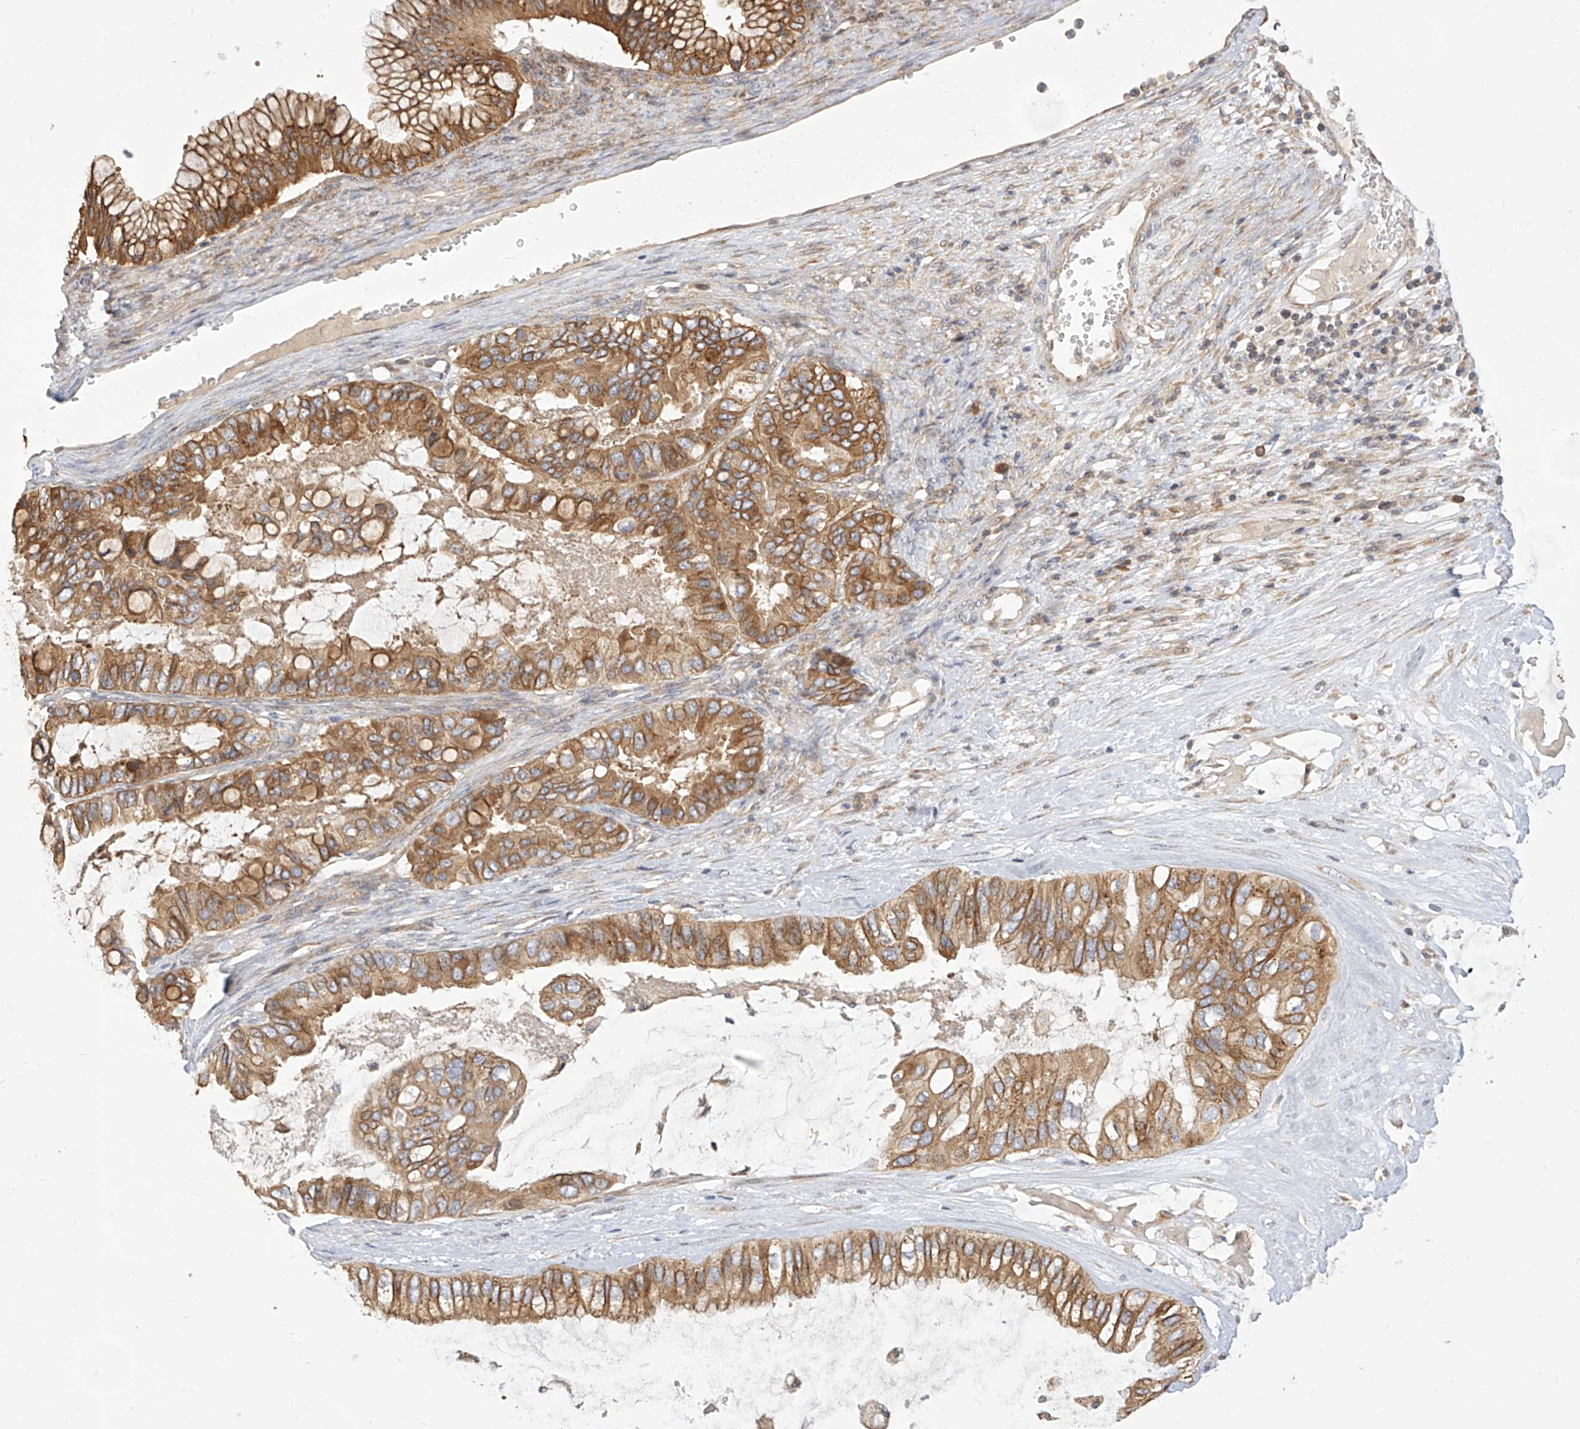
{"staining": {"intensity": "moderate", "quantity": ">75%", "location": "cytoplasmic/membranous"}, "tissue": "ovarian cancer", "cell_type": "Tumor cells", "image_type": "cancer", "snomed": [{"axis": "morphology", "description": "Cystadenocarcinoma, mucinous, NOS"}, {"axis": "topography", "description": "Ovary"}], "caption": "Moderate cytoplasmic/membranous staining is present in approximately >75% of tumor cells in ovarian mucinous cystadenocarcinoma.", "gene": "FAM83B", "patient": {"sex": "female", "age": 80}}